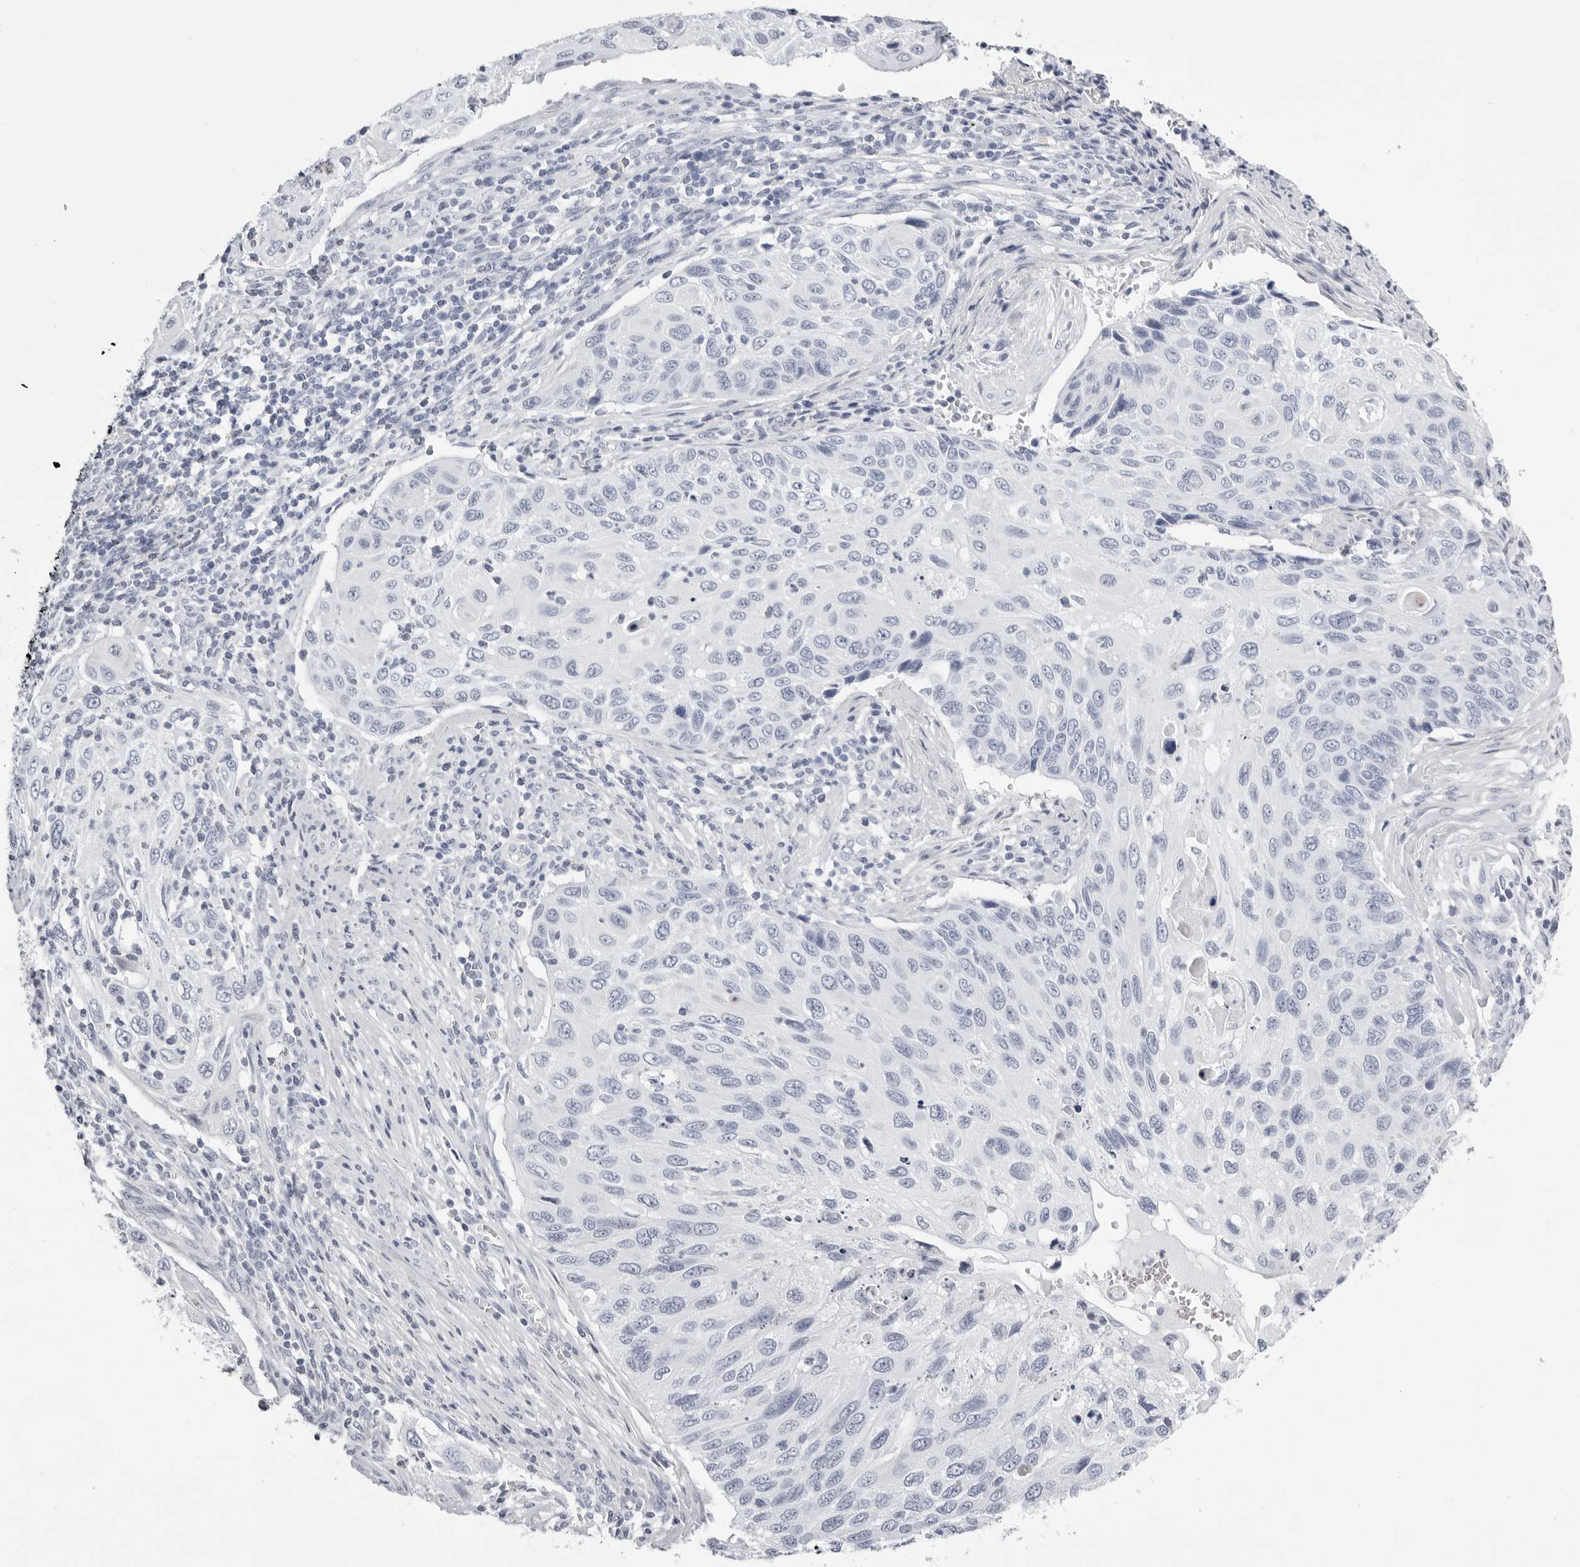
{"staining": {"intensity": "negative", "quantity": "none", "location": "none"}, "tissue": "cervical cancer", "cell_type": "Tumor cells", "image_type": "cancer", "snomed": [{"axis": "morphology", "description": "Squamous cell carcinoma, NOS"}, {"axis": "topography", "description": "Cervix"}], "caption": "Human cervical cancer stained for a protein using IHC shows no staining in tumor cells.", "gene": "TMOD4", "patient": {"sex": "female", "age": 70}}